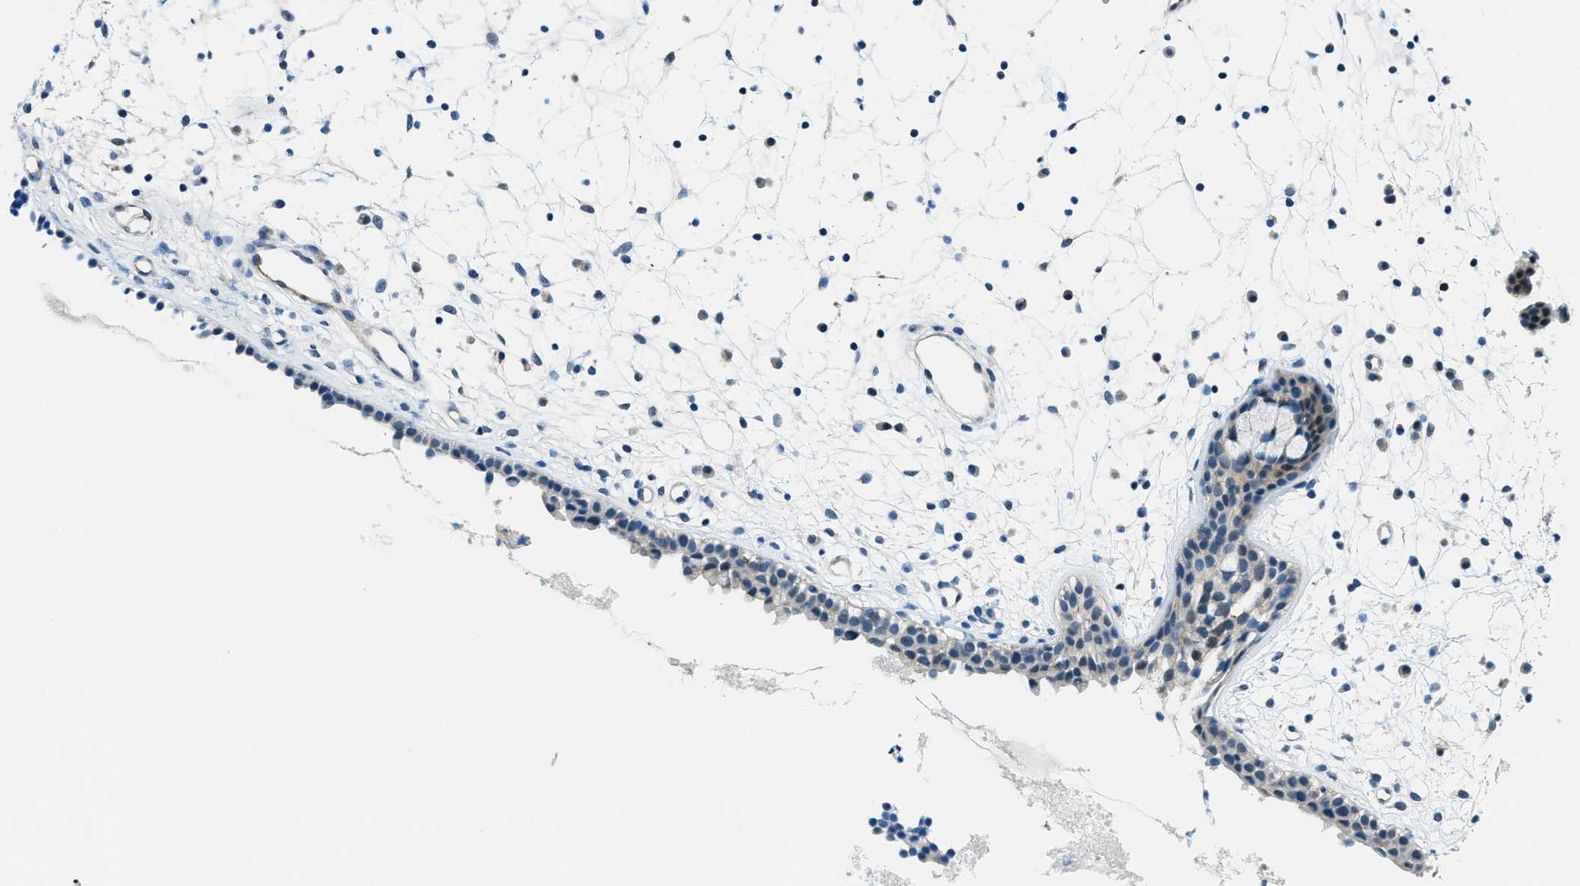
{"staining": {"intensity": "moderate", "quantity": "25%-75%", "location": "cytoplasmic/membranous"}, "tissue": "nasopharynx", "cell_type": "Respiratory epithelial cells", "image_type": "normal", "snomed": [{"axis": "morphology", "description": "Normal tissue, NOS"}, {"axis": "topography", "description": "Nasopharynx"}], "caption": "Respiratory epithelial cells reveal medium levels of moderate cytoplasmic/membranous expression in about 25%-75% of cells in unremarkable human nasopharynx. (IHC, brightfield microscopy, high magnification).", "gene": "HEBP2", "patient": {"sex": "male", "age": 21}}